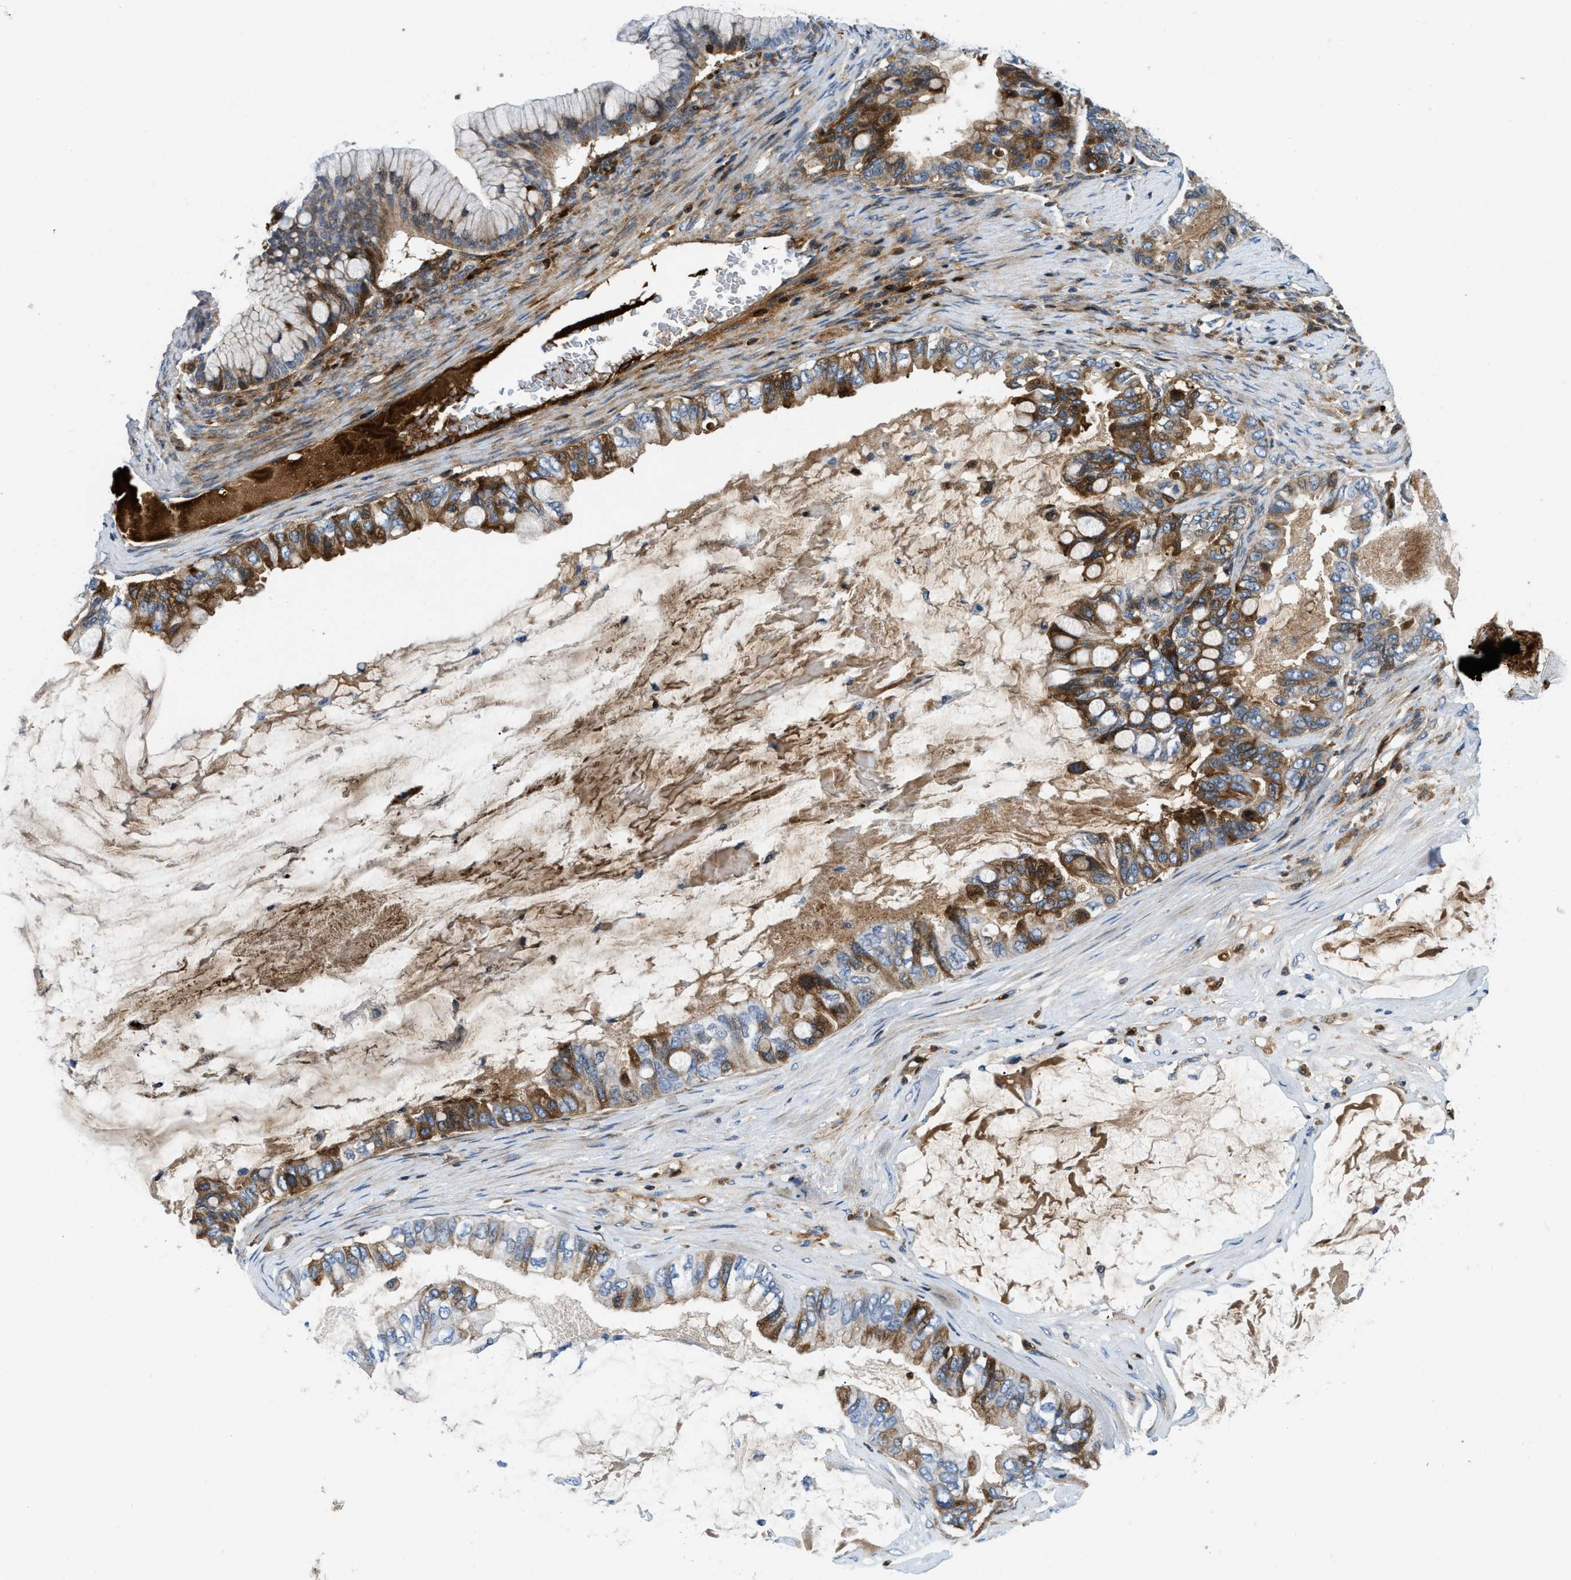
{"staining": {"intensity": "moderate", "quantity": ">75%", "location": "cytoplasmic/membranous"}, "tissue": "ovarian cancer", "cell_type": "Tumor cells", "image_type": "cancer", "snomed": [{"axis": "morphology", "description": "Cystadenocarcinoma, mucinous, NOS"}, {"axis": "topography", "description": "Ovary"}], "caption": "A brown stain shows moderate cytoplasmic/membranous positivity of a protein in ovarian mucinous cystadenocarcinoma tumor cells.", "gene": "CFB", "patient": {"sex": "female", "age": 80}}